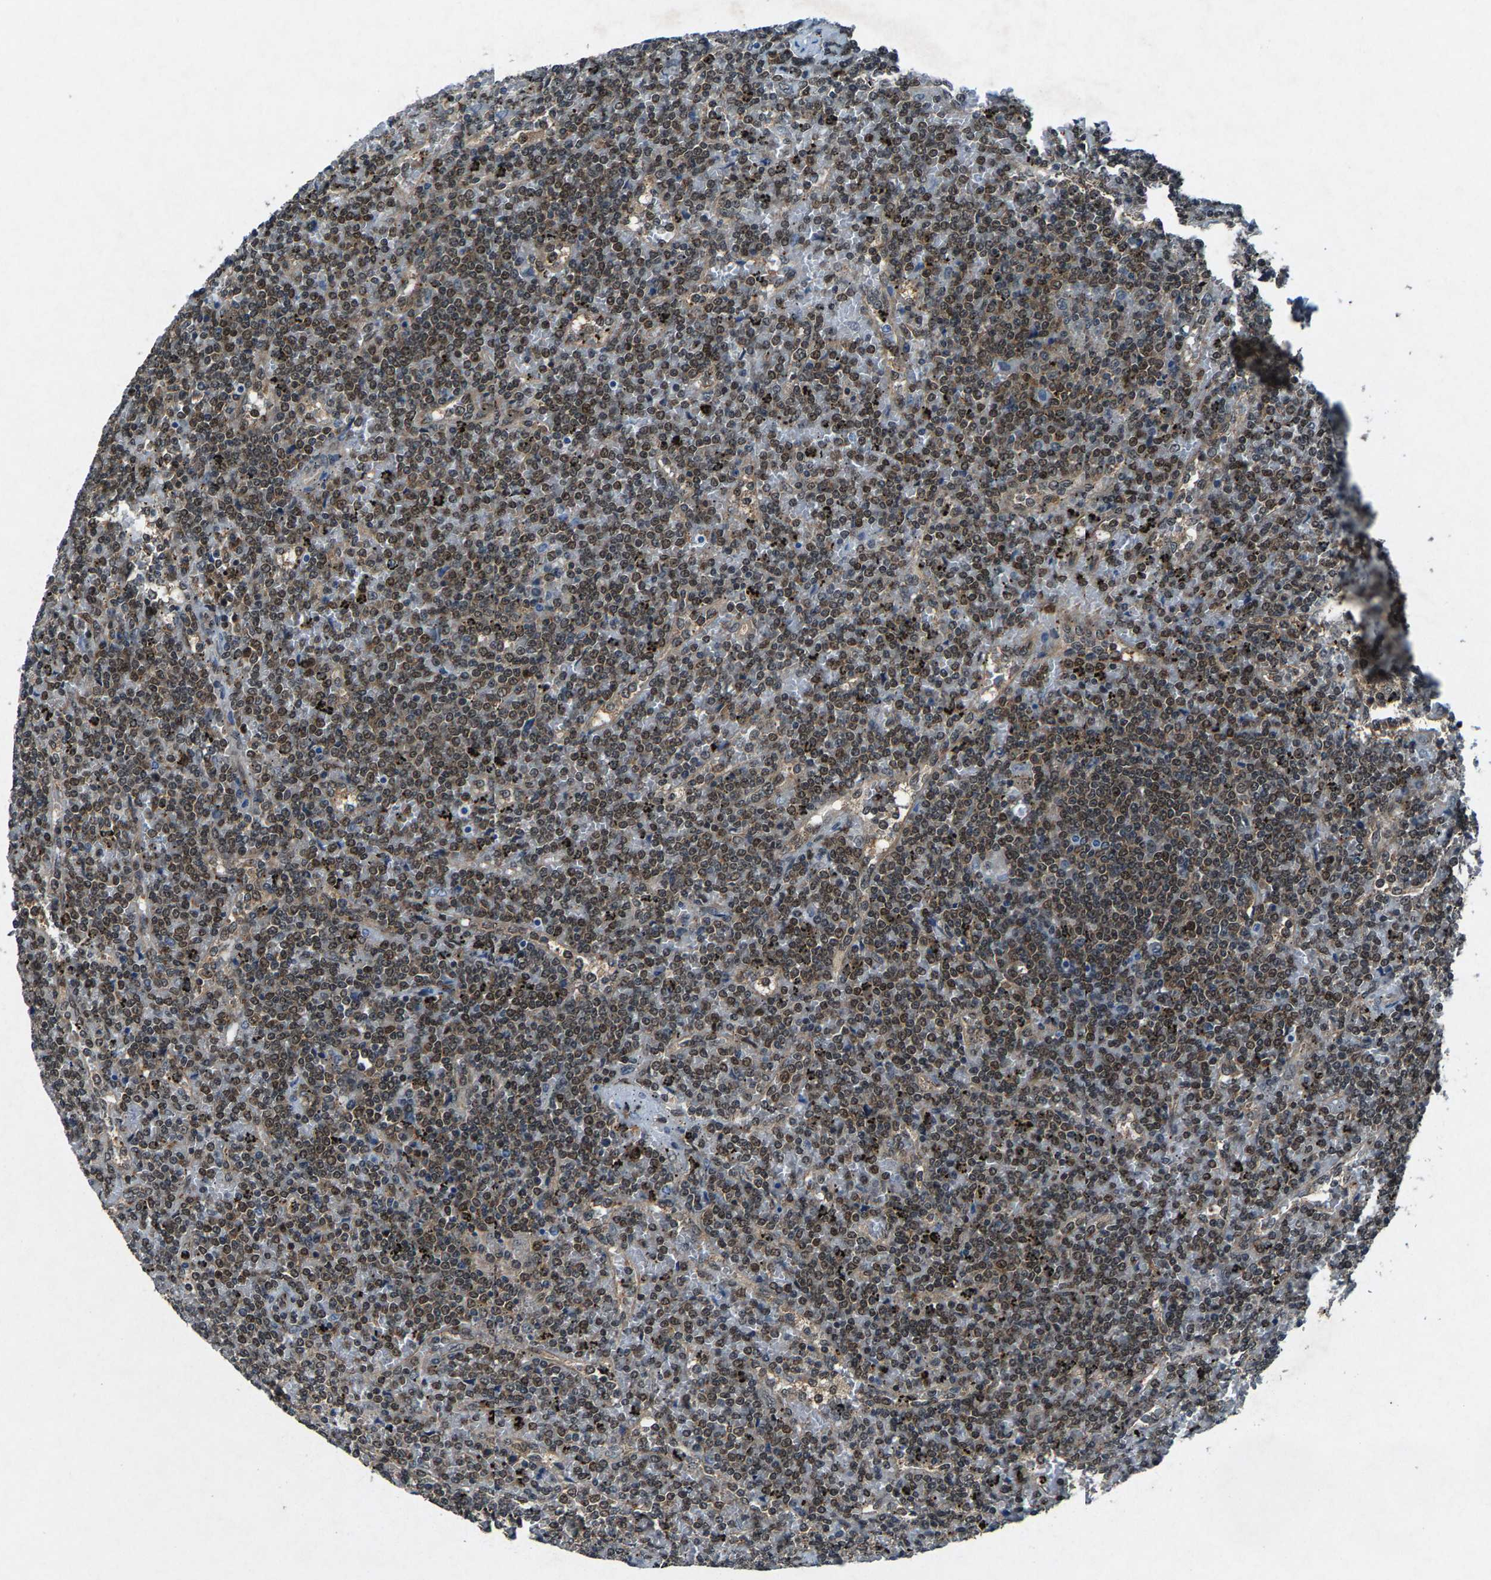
{"staining": {"intensity": "moderate", "quantity": ">75%", "location": "nuclear"}, "tissue": "lymphoma", "cell_type": "Tumor cells", "image_type": "cancer", "snomed": [{"axis": "morphology", "description": "Malignant lymphoma, non-Hodgkin's type, Low grade"}, {"axis": "topography", "description": "Spleen"}], "caption": "Tumor cells demonstrate moderate nuclear expression in approximately >75% of cells in malignant lymphoma, non-Hodgkin's type (low-grade).", "gene": "ATXN3", "patient": {"sex": "female", "age": 19}}